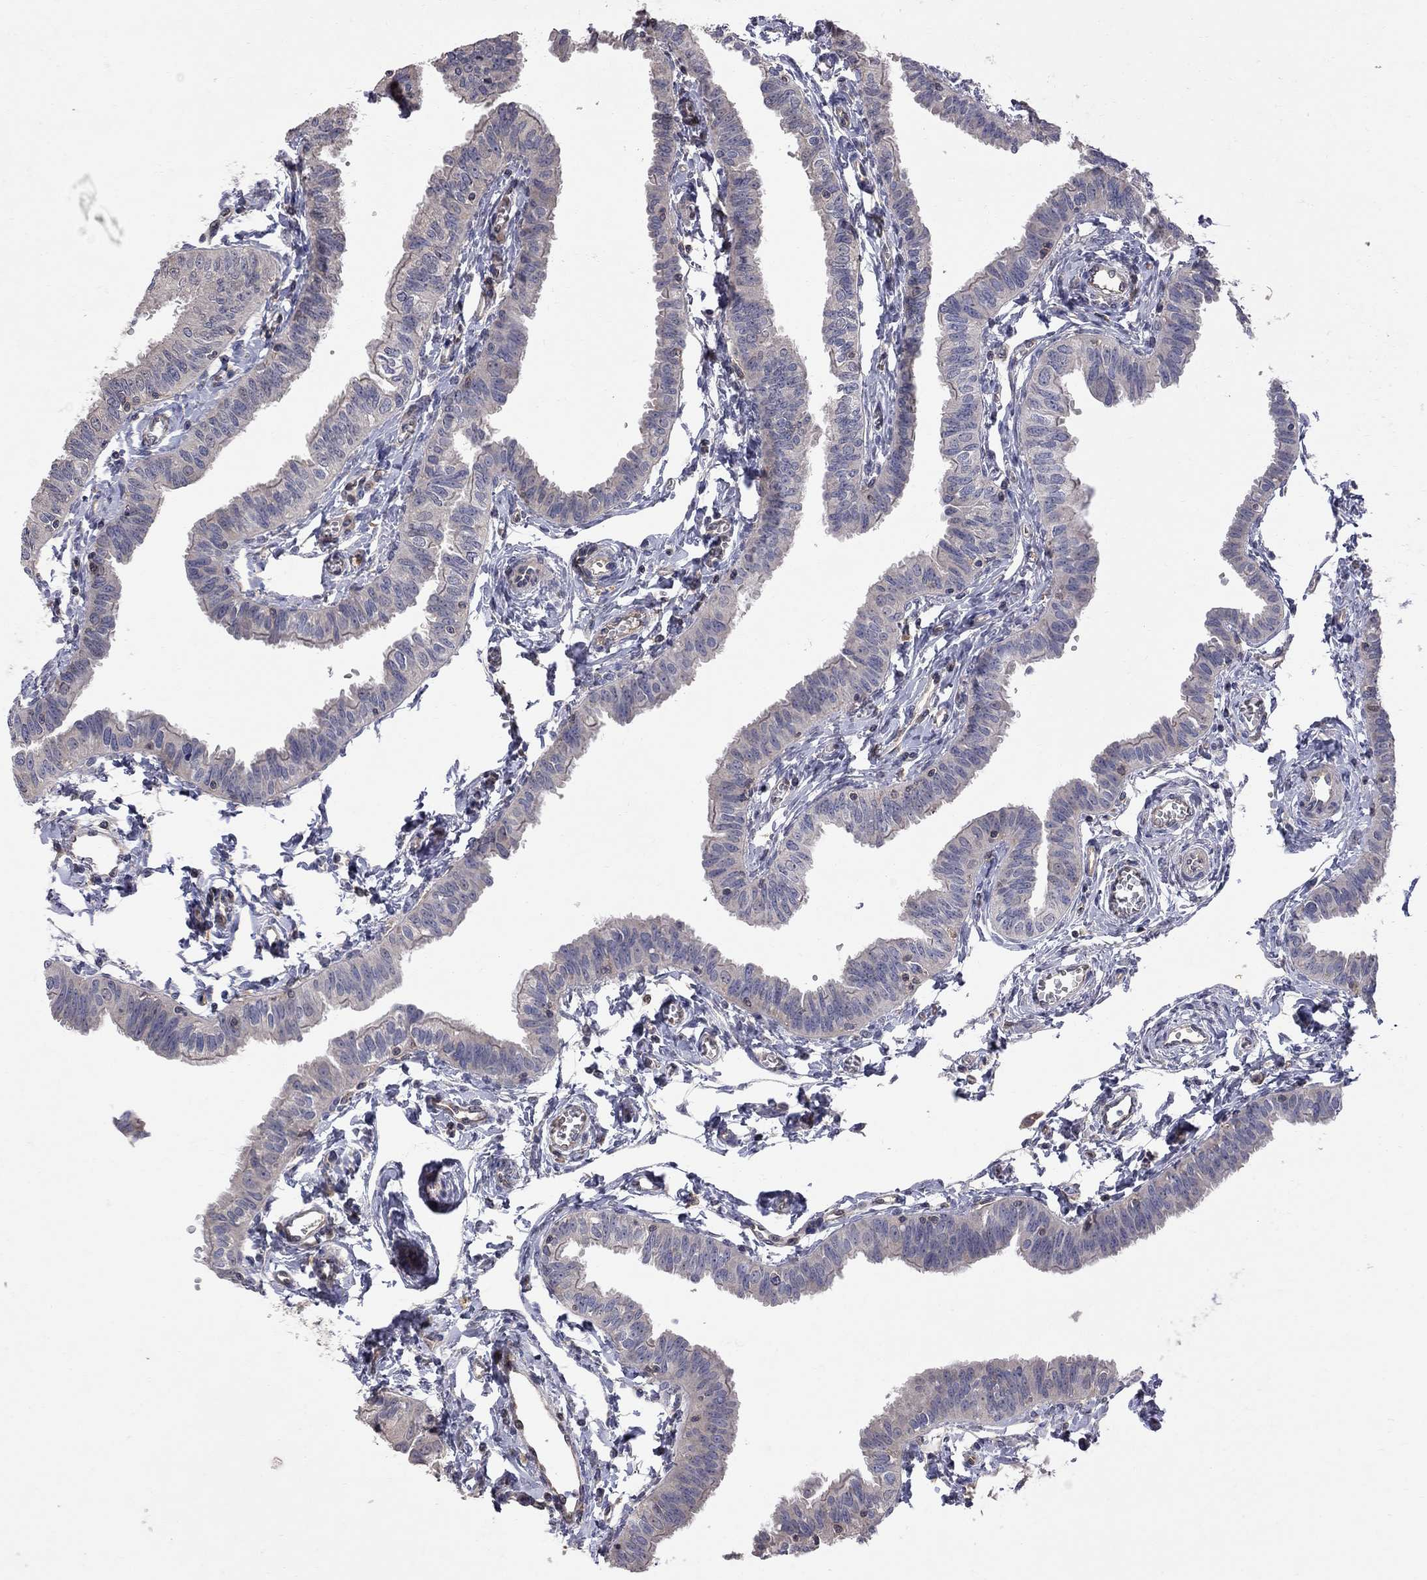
{"staining": {"intensity": "negative", "quantity": "none", "location": "none"}, "tissue": "fallopian tube", "cell_type": "Glandular cells", "image_type": "normal", "snomed": [{"axis": "morphology", "description": "Normal tissue, NOS"}, {"axis": "topography", "description": "Fallopian tube"}], "caption": "Immunohistochemistry (IHC) micrograph of normal fallopian tube: fallopian tube stained with DAB (3,3'-diaminobenzidine) exhibits no significant protein staining in glandular cells.", "gene": "ABI3", "patient": {"sex": "female", "age": 54}}